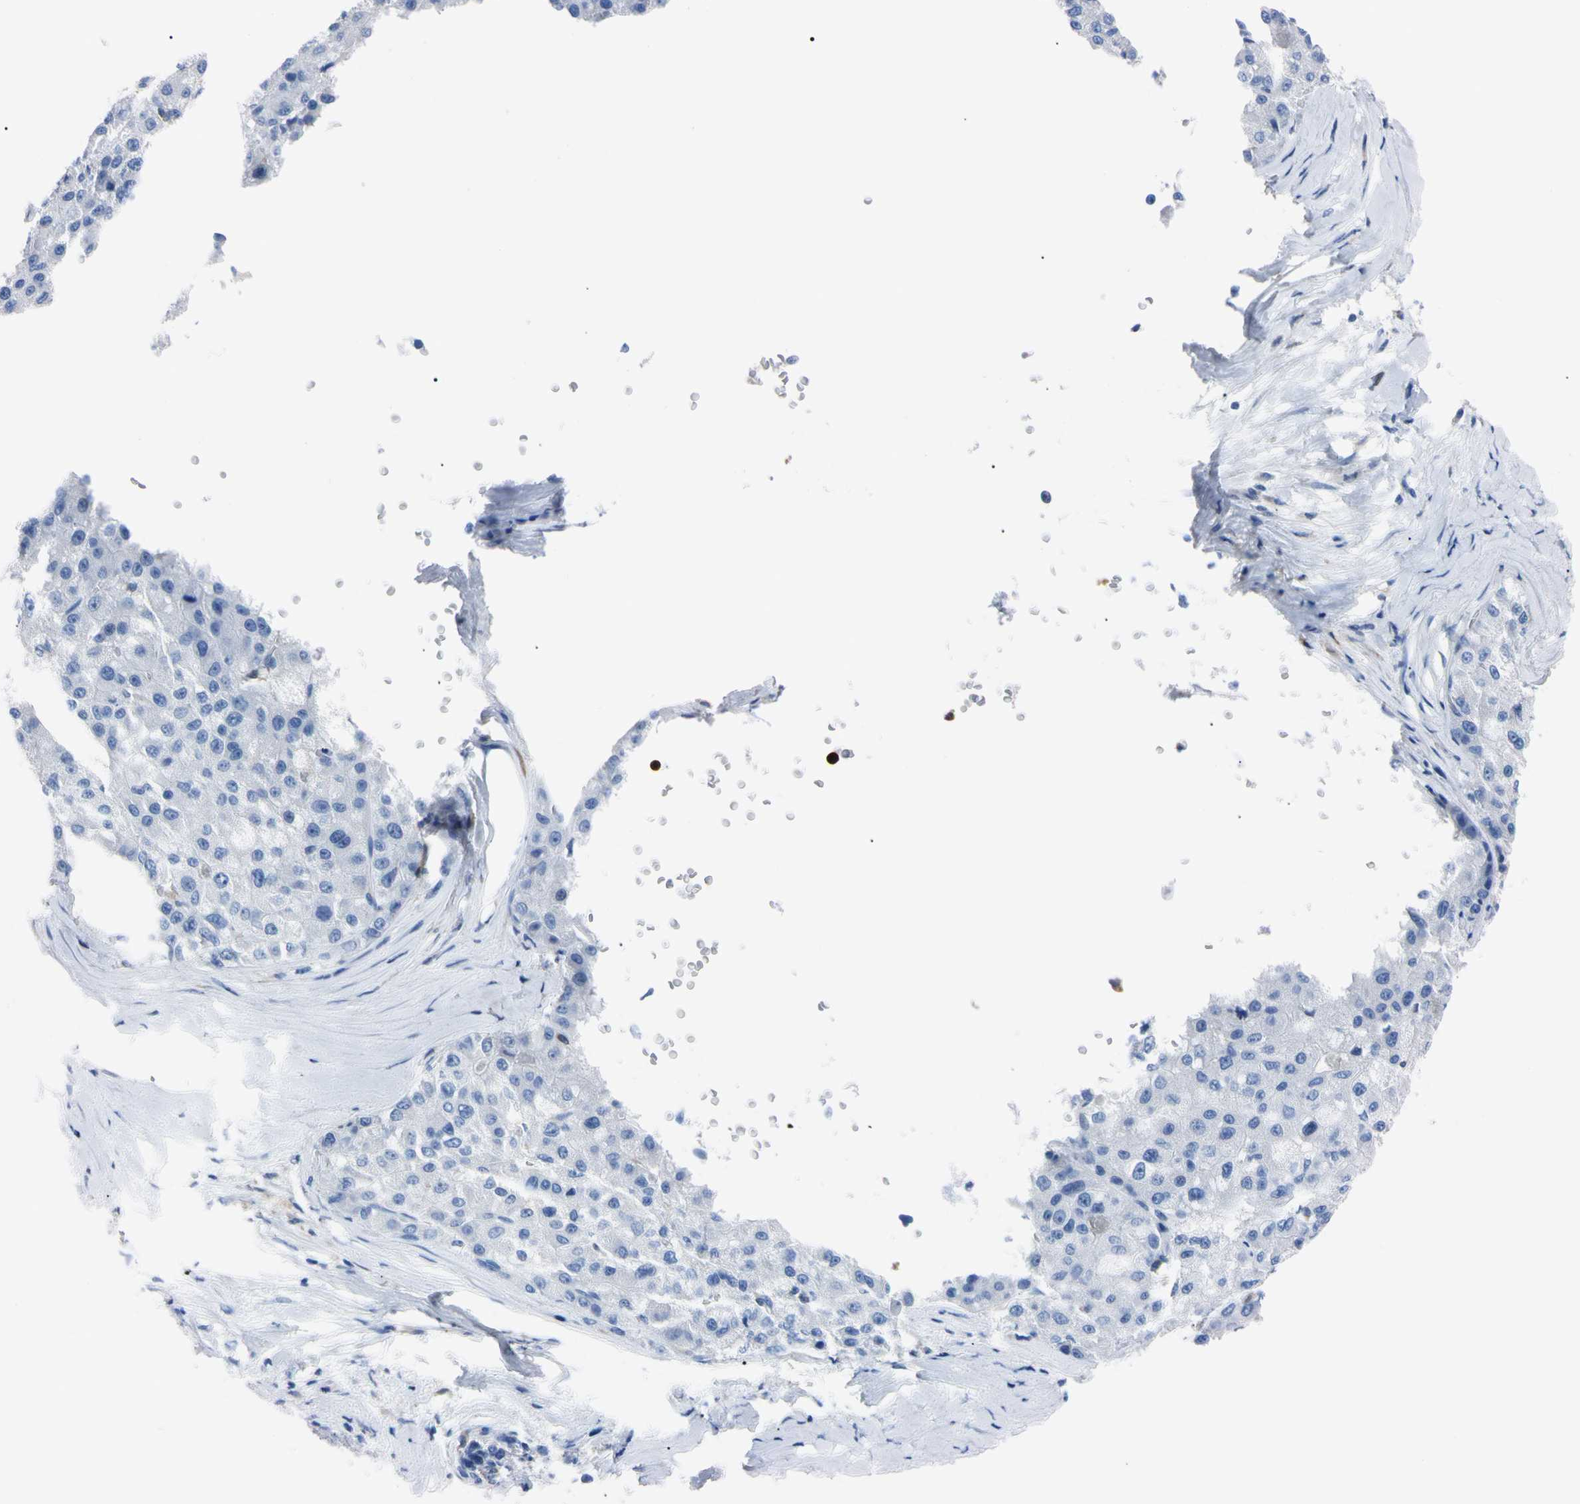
{"staining": {"intensity": "negative", "quantity": "none", "location": "none"}, "tissue": "liver cancer", "cell_type": "Tumor cells", "image_type": "cancer", "snomed": [{"axis": "morphology", "description": "Carcinoma, Hepatocellular, NOS"}, {"axis": "topography", "description": "Liver"}], "caption": "High magnification brightfield microscopy of liver cancer (hepatocellular carcinoma) stained with DAB (brown) and counterstained with hematoxylin (blue): tumor cells show no significant positivity.", "gene": "NCF4", "patient": {"sex": "male", "age": 80}}